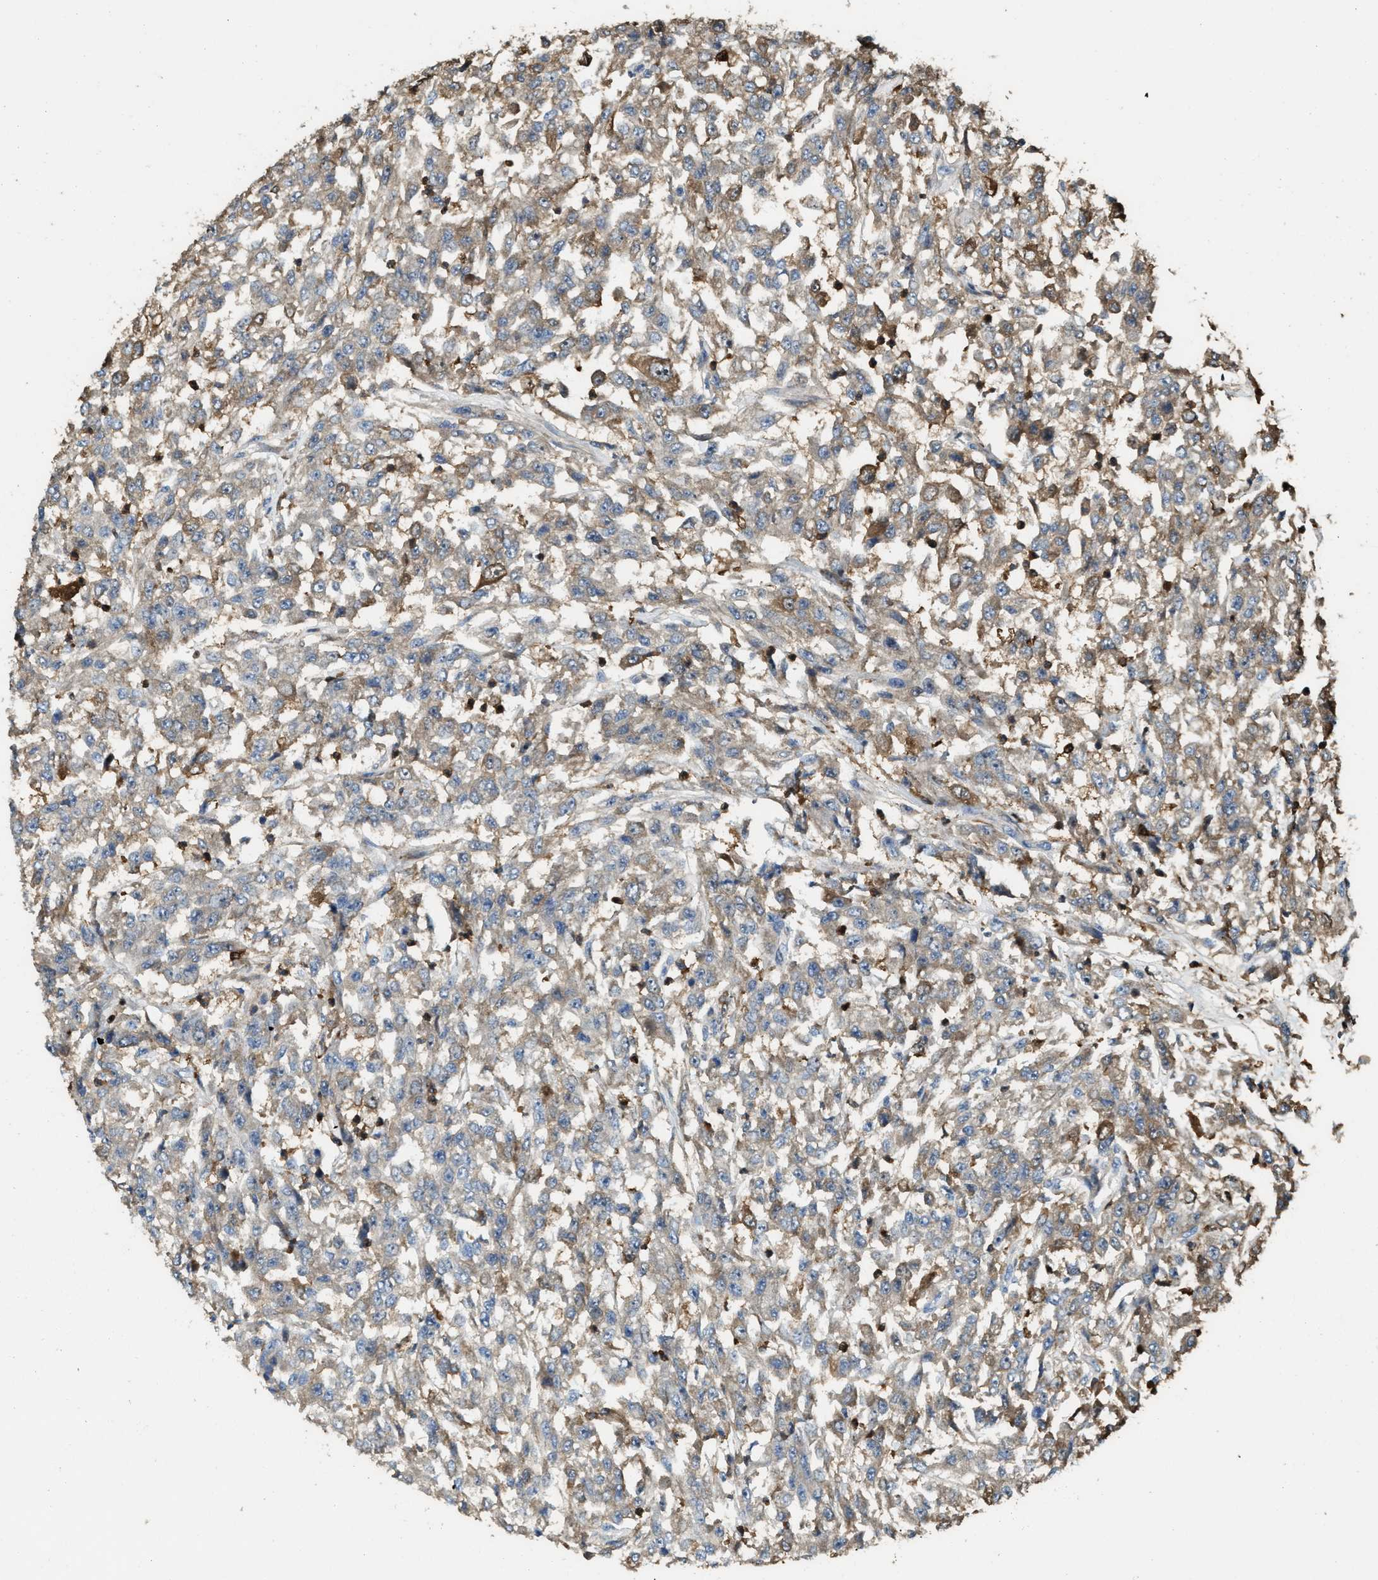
{"staining": {"intensity": "weak", "quantity": ">75%", "location": "cytoplasmic/membranous"}, "tissue": "urothelial cancer", "cell_type": "Tumor cells", "image_type": "cancer", "snomed": [{"axis": "morphology", "description": "Urothelial carcinoma, High grade"}, {"axis": "topography", "description": "Urinary bladder"}], "caption": "Immunohistochemical staining of urothelial cancer exhibits low levels of weak cytoplasmic/membranous protein staining in about >75% of tumor cells.", "gene": "SERPINB5", "patient": {"sex": "male", "age": 46}}